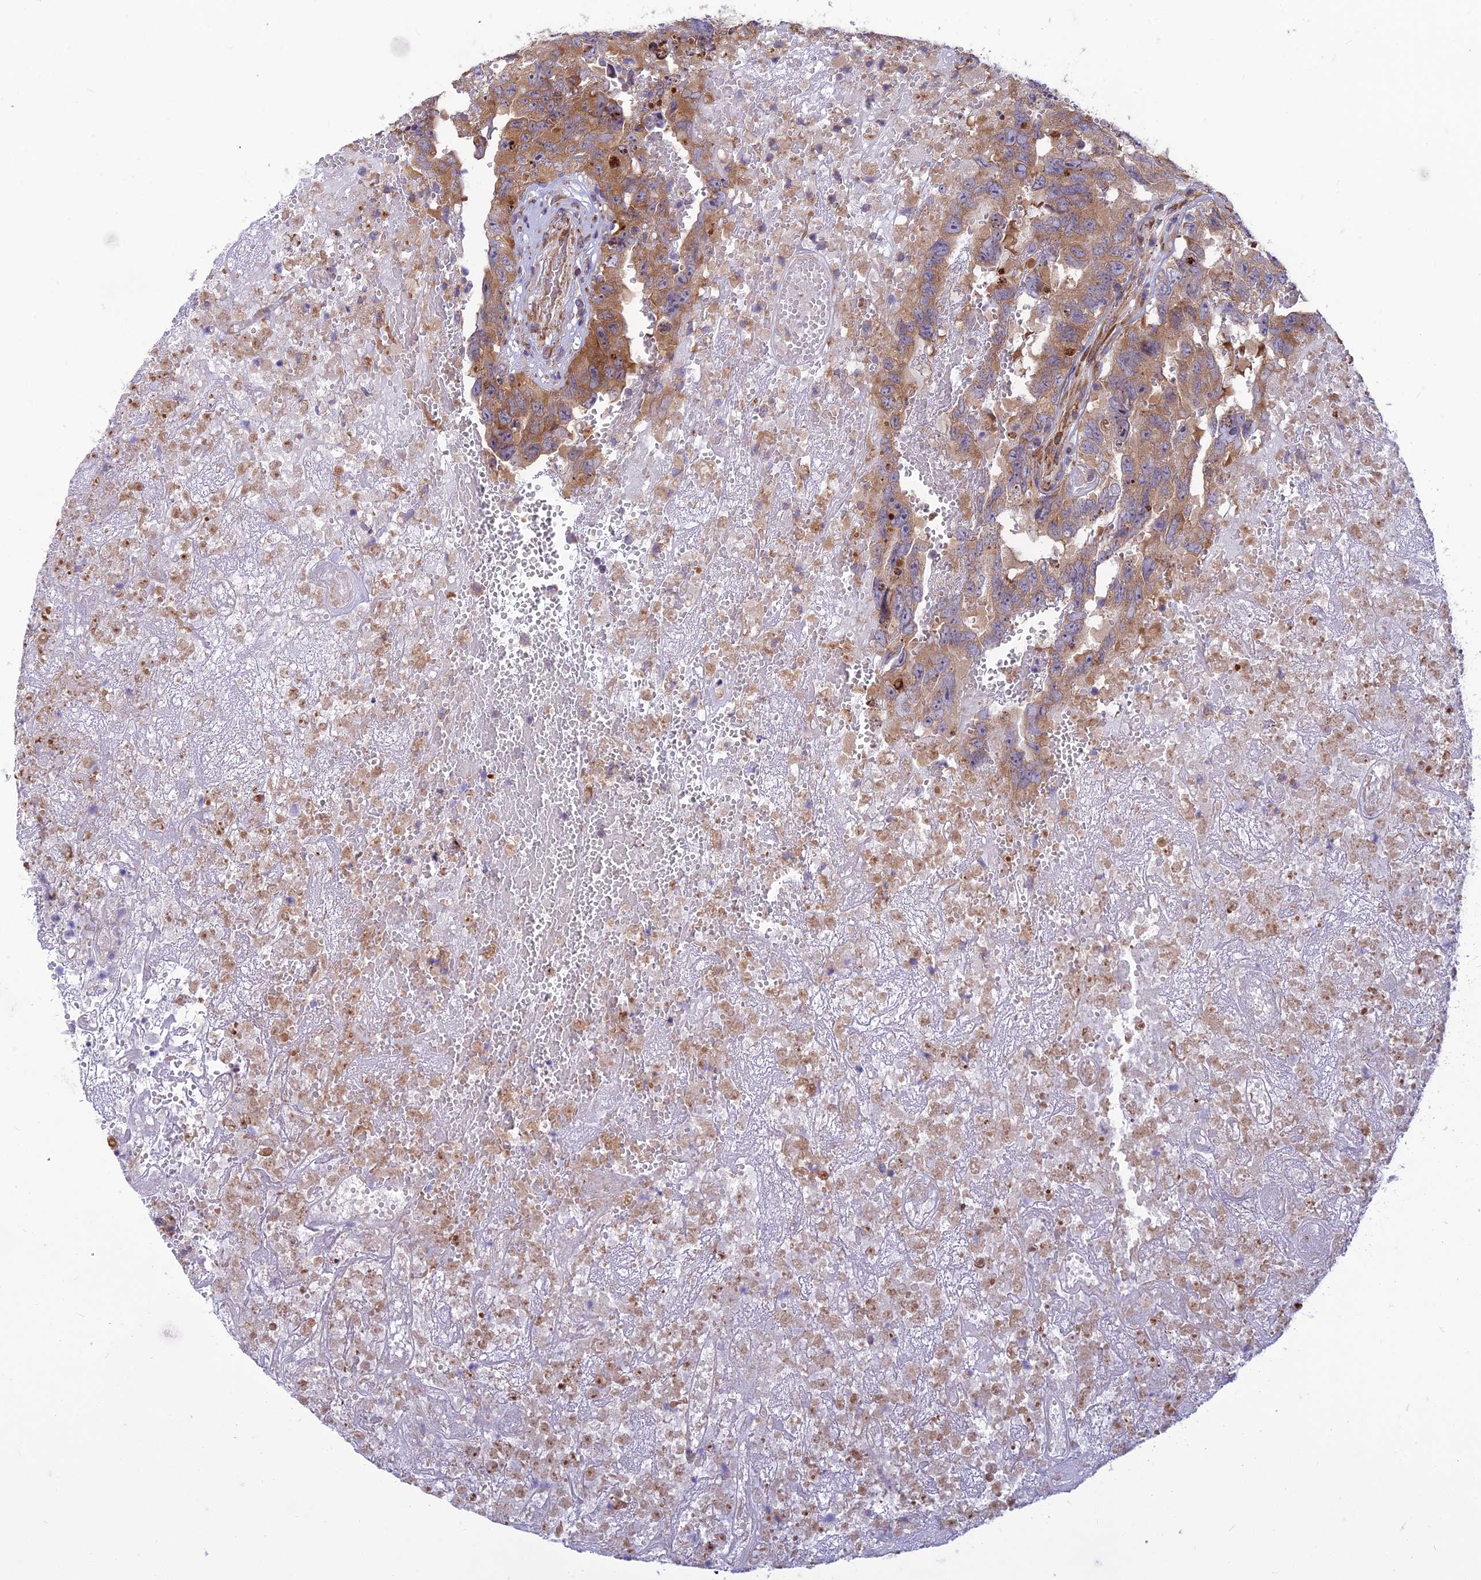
{"staining": {"intensity": "moderate", "quantity": "25%-75%", "location": "cytoplasmic/membranous"}, "tissue": "testis cancer", "cell_type": "Tumor cells", "image_type": "cancer", "snomed": [{"axis": "morphology", "description": "Carcinoma, Embryonal, NOS"}, {"axis": "topography", "description": "Testis"}], "caption": "This is a histology image of immunohistochemistry staining of testis cancer (embryonal carcinoma), which shows moderate expression in the cytoplasmic/membranous of tumor cells.", "gene": "RPL17-C18orf32", "patient": {"sex": "male", "age": 45}}